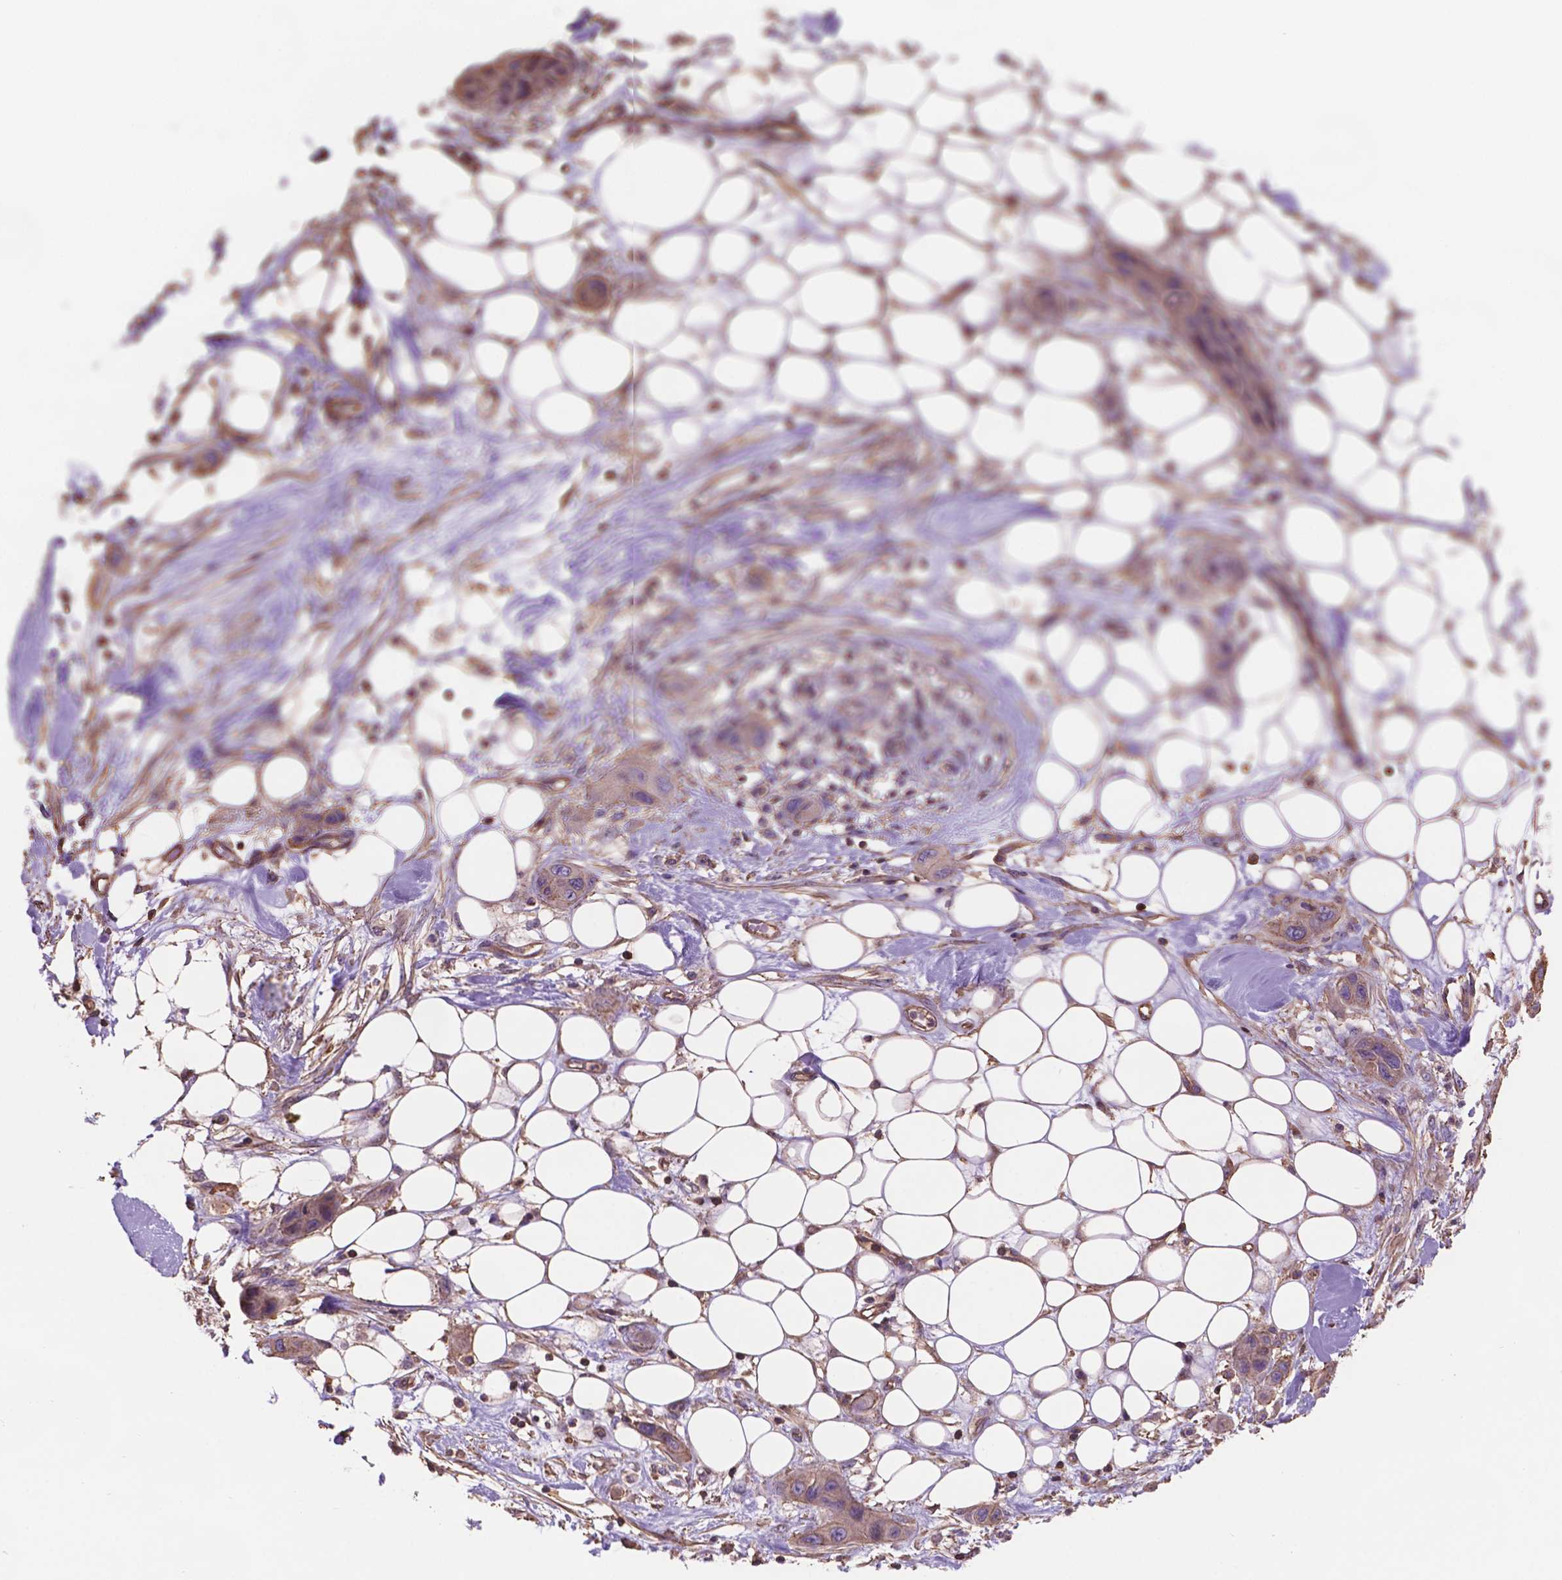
{"staining": {"intensity": "weak", "quantity": ">75%", "location": "cytoplasmic/membranous"}, "tissue": "skin cancer", "cell_type": "Tumor cells", "image_type": "cancer", "snomed": [{"axis": "morphology", "description": "Squamous cell carcinoma, NOS"}, {"axis": "topography", "description": "Skin"}], "caption": "DAB immunohistochemical staining of human skin squamous cell carcinoma exhibits weak cytoplasmic/membranous protein positivity in approximately >75% of tumor cells.", "gene": "NIPA2", "patient": {"sex": "male", "age": 79}}